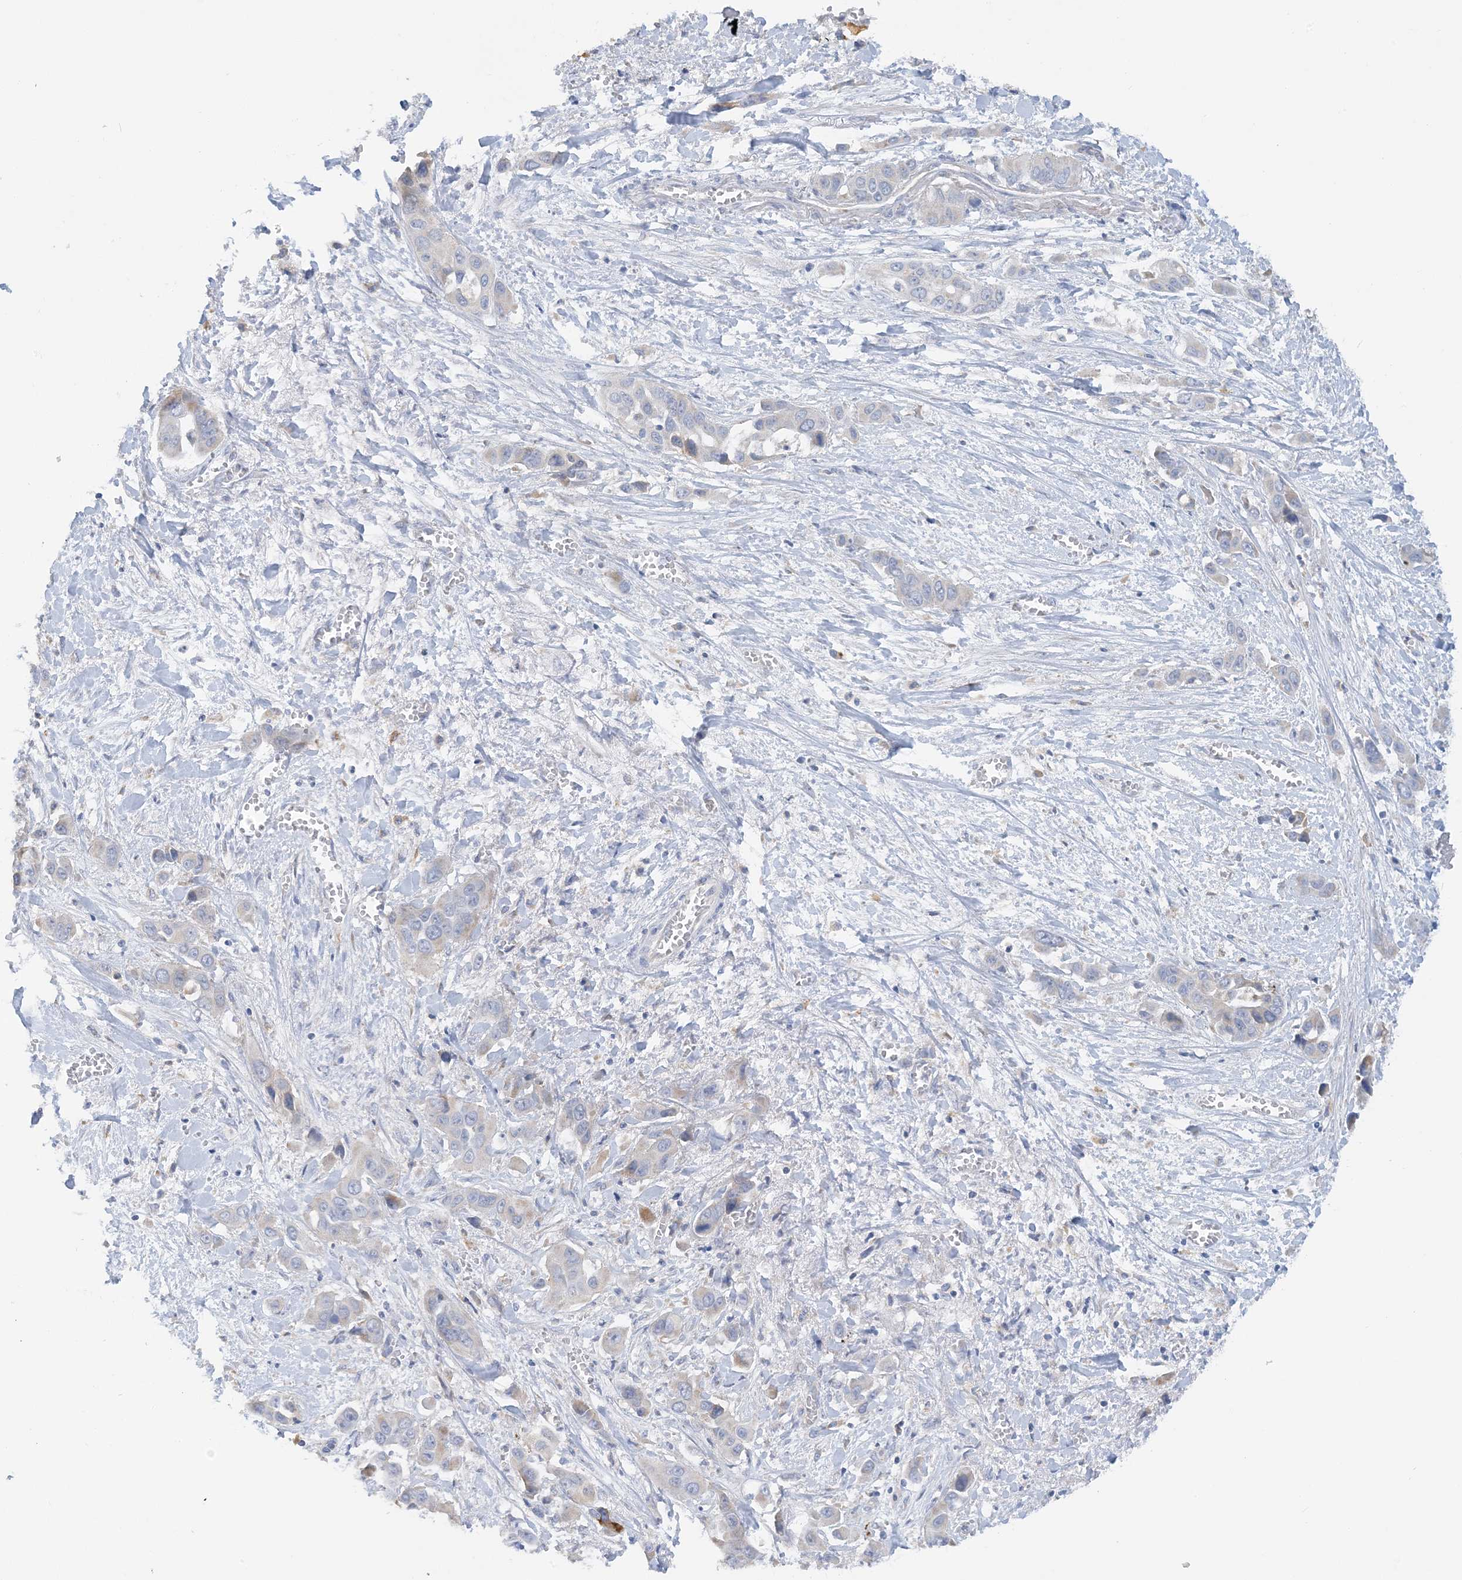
{"staining": {"intensity": "negative", "quantity": "none", "location": "none"}, "tissue": "liver cancer", "cell_type": "Tumor cells", "image_type": "cancer", "snomed": [{"axis": "morphology", "description": "Cholangiocarcinoma"}, {"axis": "topography", "description": "Liver"}], "caption": "IHC of liver cholangiocarcinoma exhibits no positivity in tumor cells.", "gene": "ZCCHC18", "patient": {"sex": "female", "age": 52}}